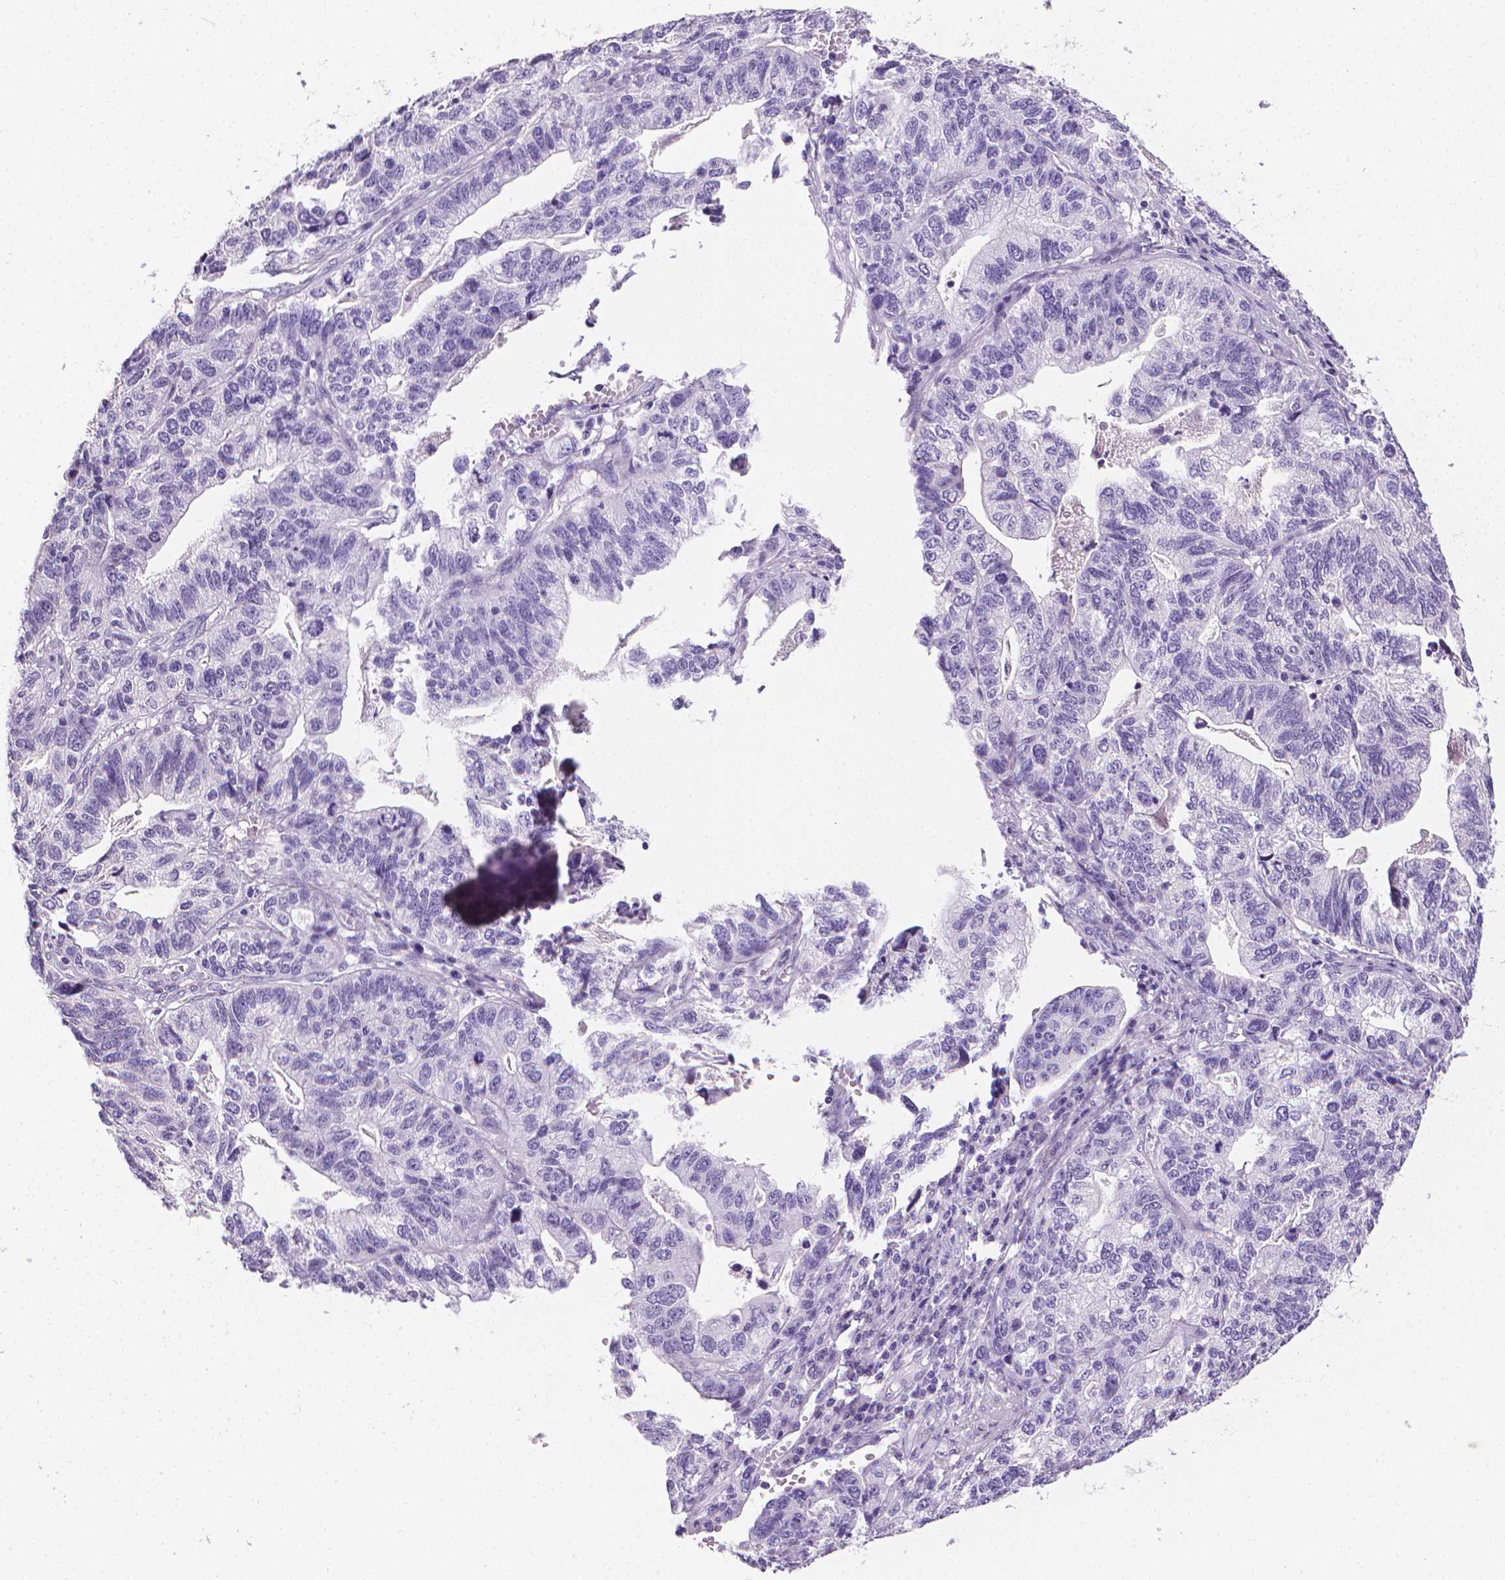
{"staining": {"intensity": "negative", "quantity": "none", "location": "none"}, "tissue": "stomach cancer", "cell_type": "Tumor cells", "image_type": "cancer", "snomed": [{"axis": "morphology", "description": "Adenocarcinoma, NOS"}, {"axis": "topography", "description": "Stomach, upper"}], "caption": "This is a micrograph of immunohistochemistry (IHC) staining of stomach cancer (adenocarcinoma), which shows no staining in tumor cells.", "gene": "XPNPEP2", "patient": {"sex": "female", "age": 67}}